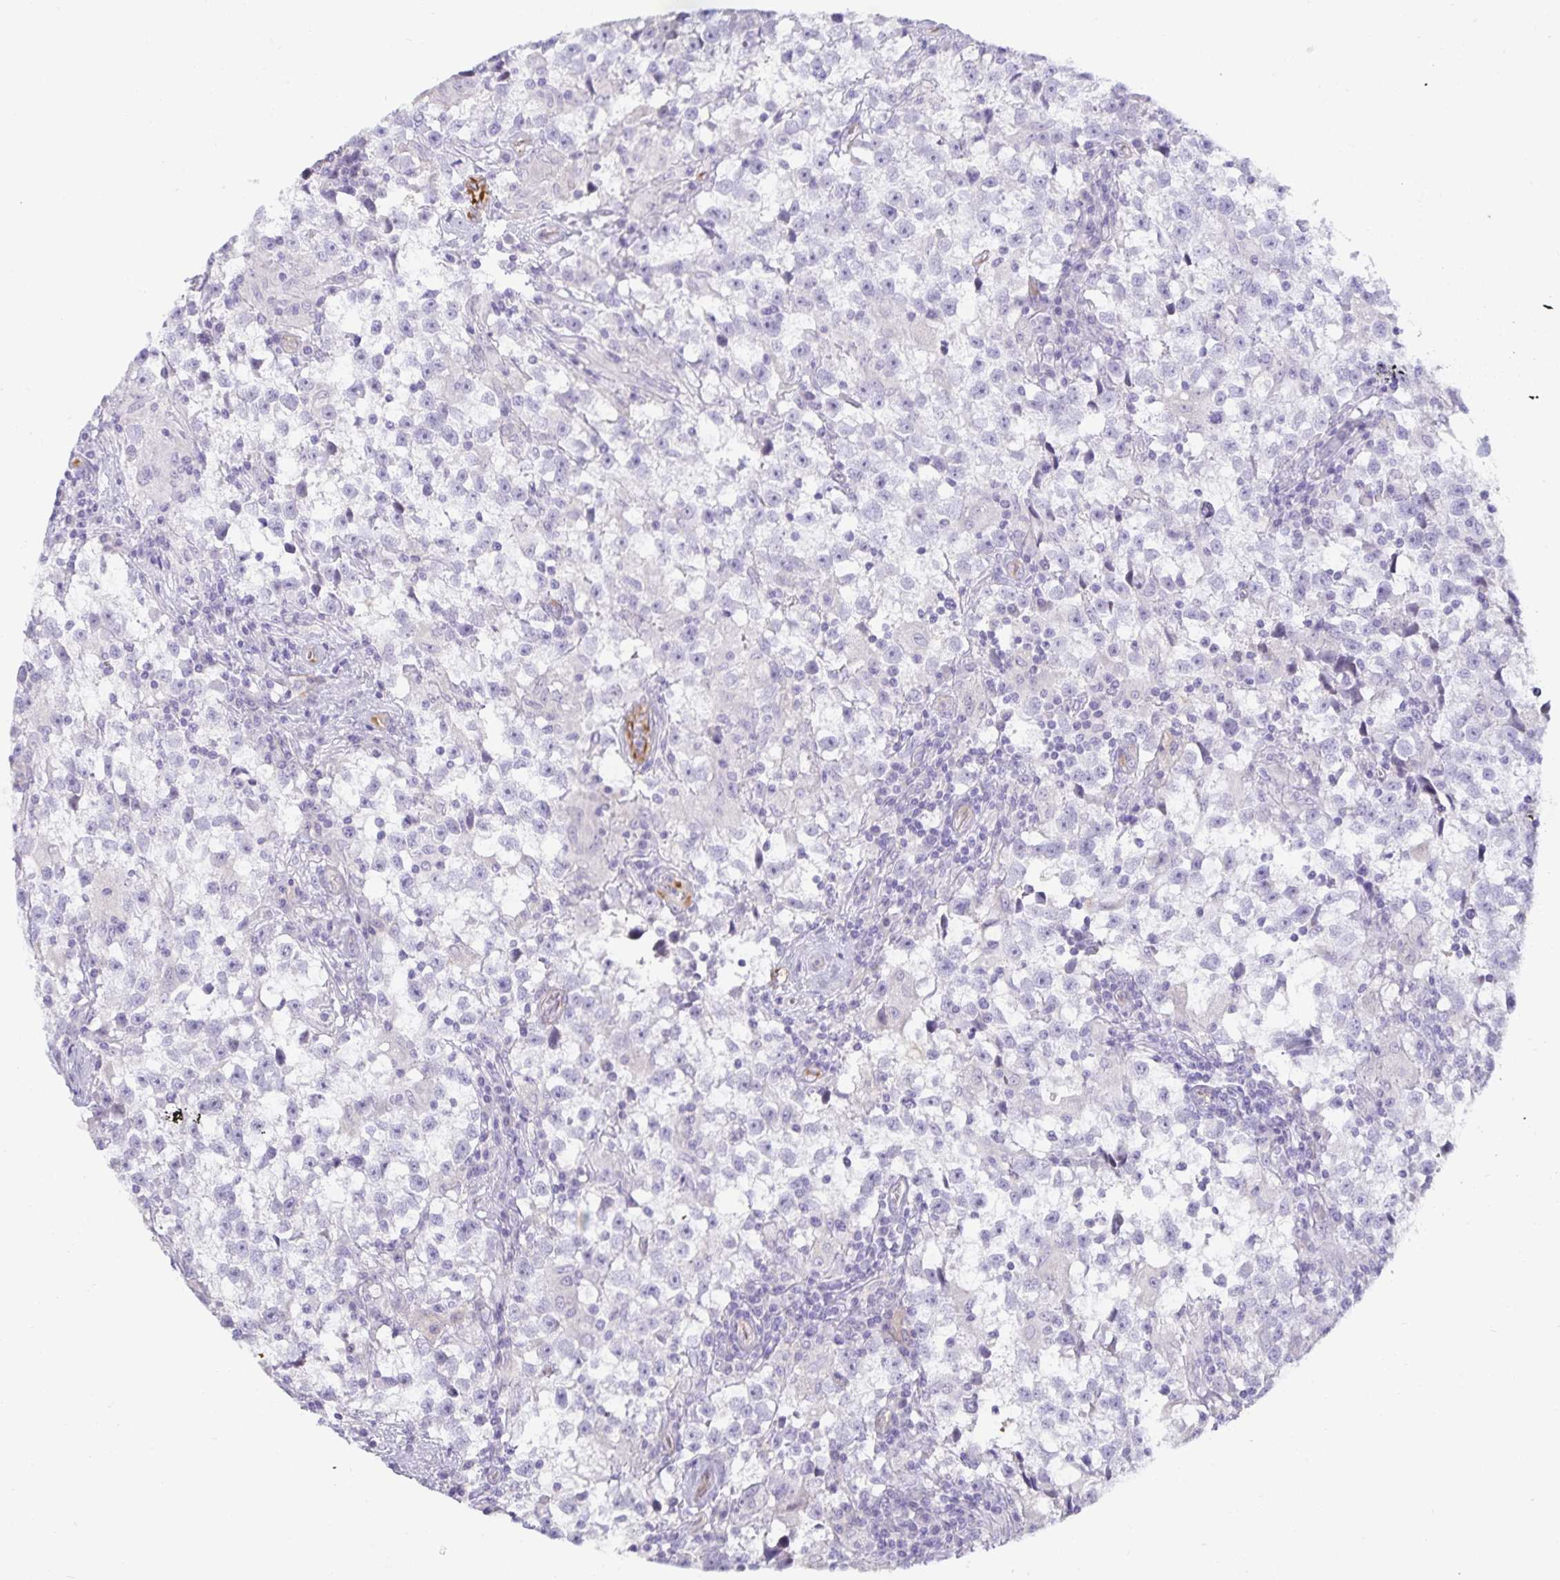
{"staining": {"intensity": "negative", "quantity": "none", "location": "none"}, "tissue": "testis cancer", "cell_type": "Tumor cells", "image_type": "cancer", "snomed": [{"axis": "morphology", "description": "Seminoma, NOS"}, {"axis": "topography", "description": "Testis"}], "caption": "This micrograph is of testis cancer (seminoma) stained with IHC to label a protein in brown with the nuclei are counter-stained blue. There is no staining in tumor cells. (Brightfield microscopy of DAB (3,3'-diaminobenzidine) immunohistochemistry at high magnification).", "gene": "SPAG4", "patient": {"sex": "male", "age": 31}}